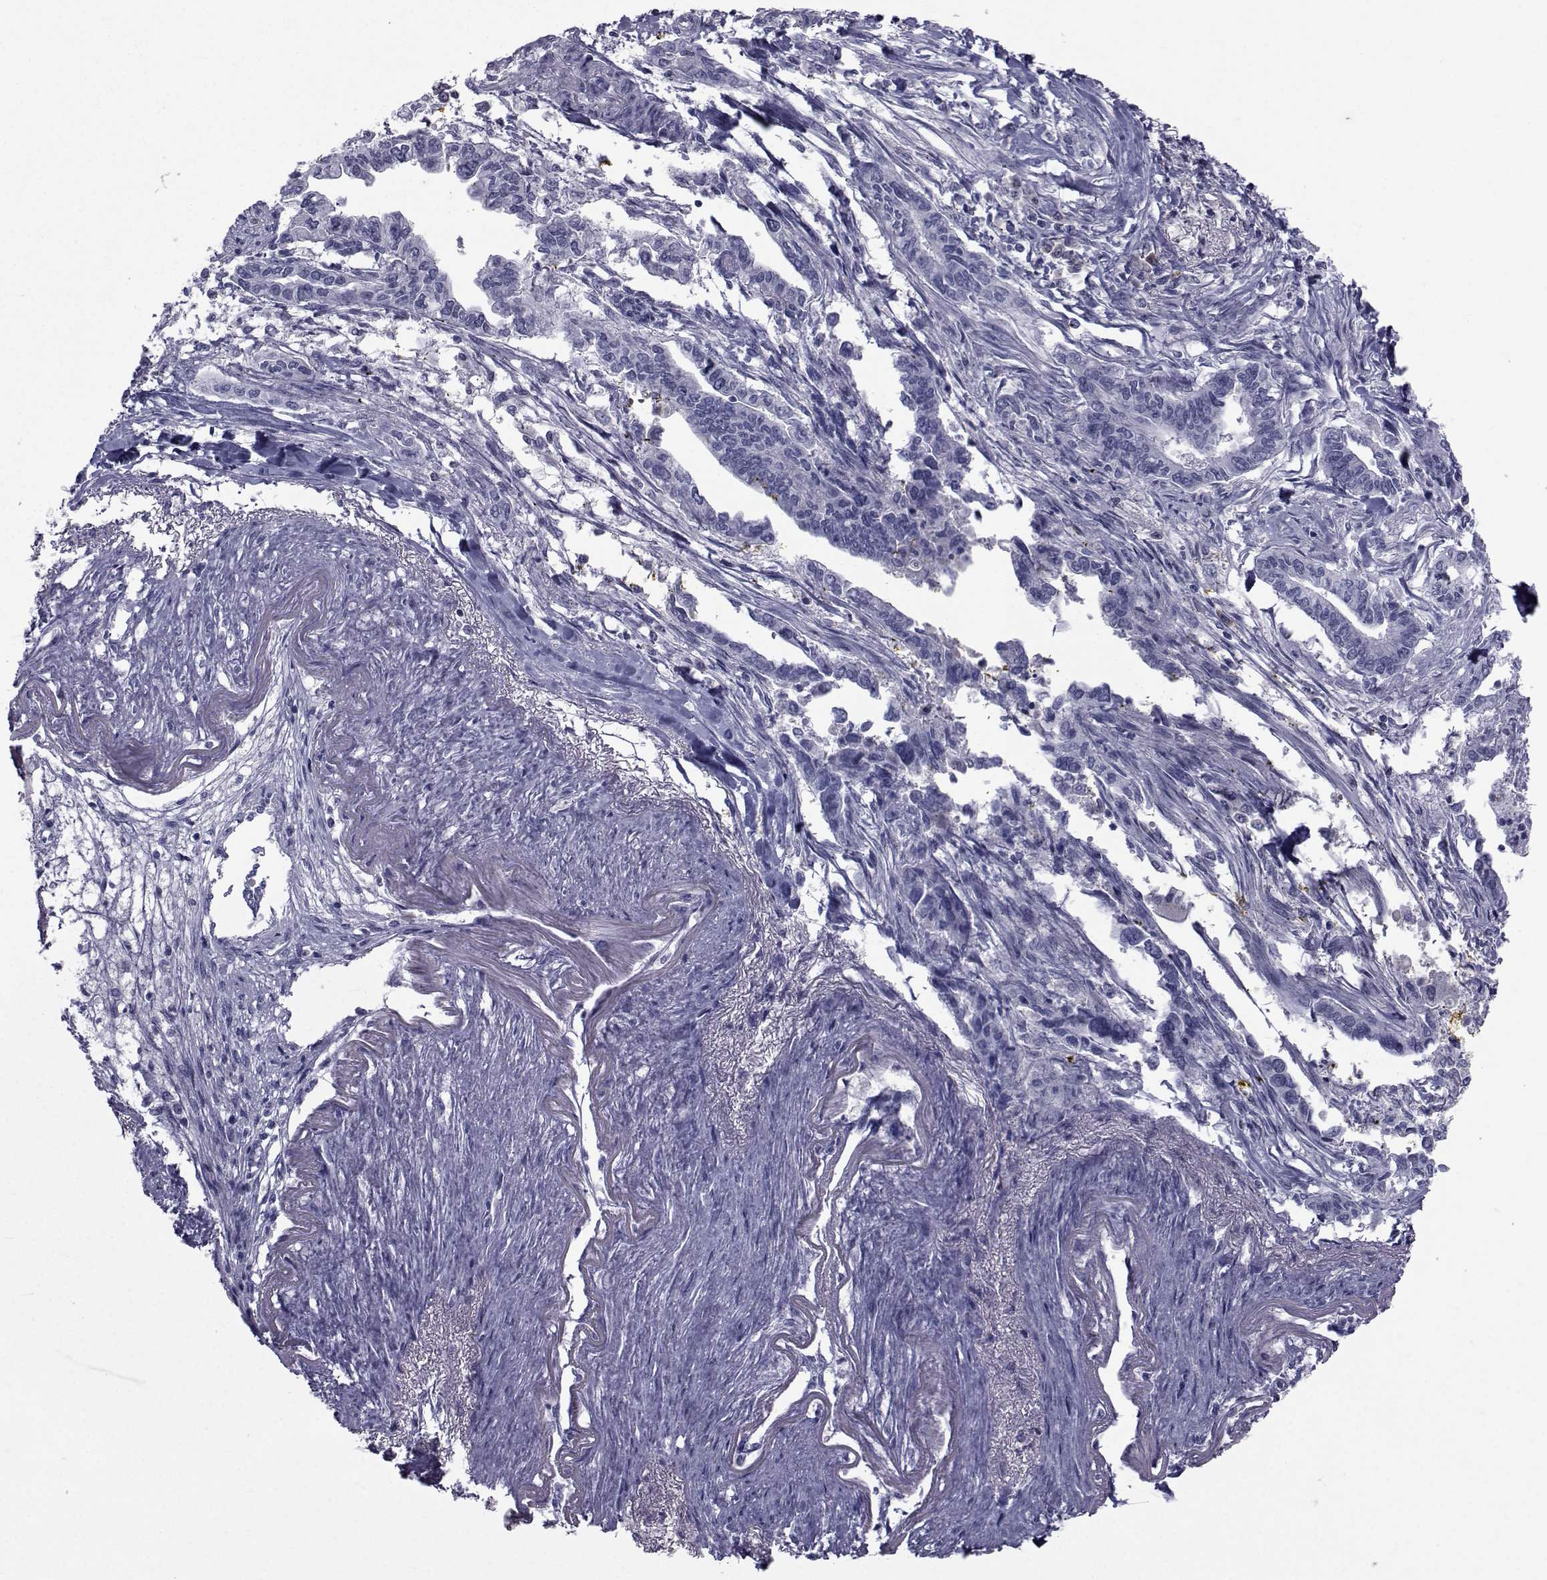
{"staining": {"intensity": "negative", "quantity": "none", "location": "none"}, "tissue": "pancreatic cancer", "cell_type": "Tumor cells", "image_type": "cancer", "snomed": [{"axis": "morphology", "description": "Adenocarcinoma, NOS"}, {"axis": "topography", "description": "Pancreas"}], "caption": "Immunohistochemistry histopathology image of human pancreatic cancer (adenocarcinoma) stained for a protein (brown), which shows no positivity in tumor cells.", "gene": "PAX2", "patient": {"sex": "male", "age": 60}}